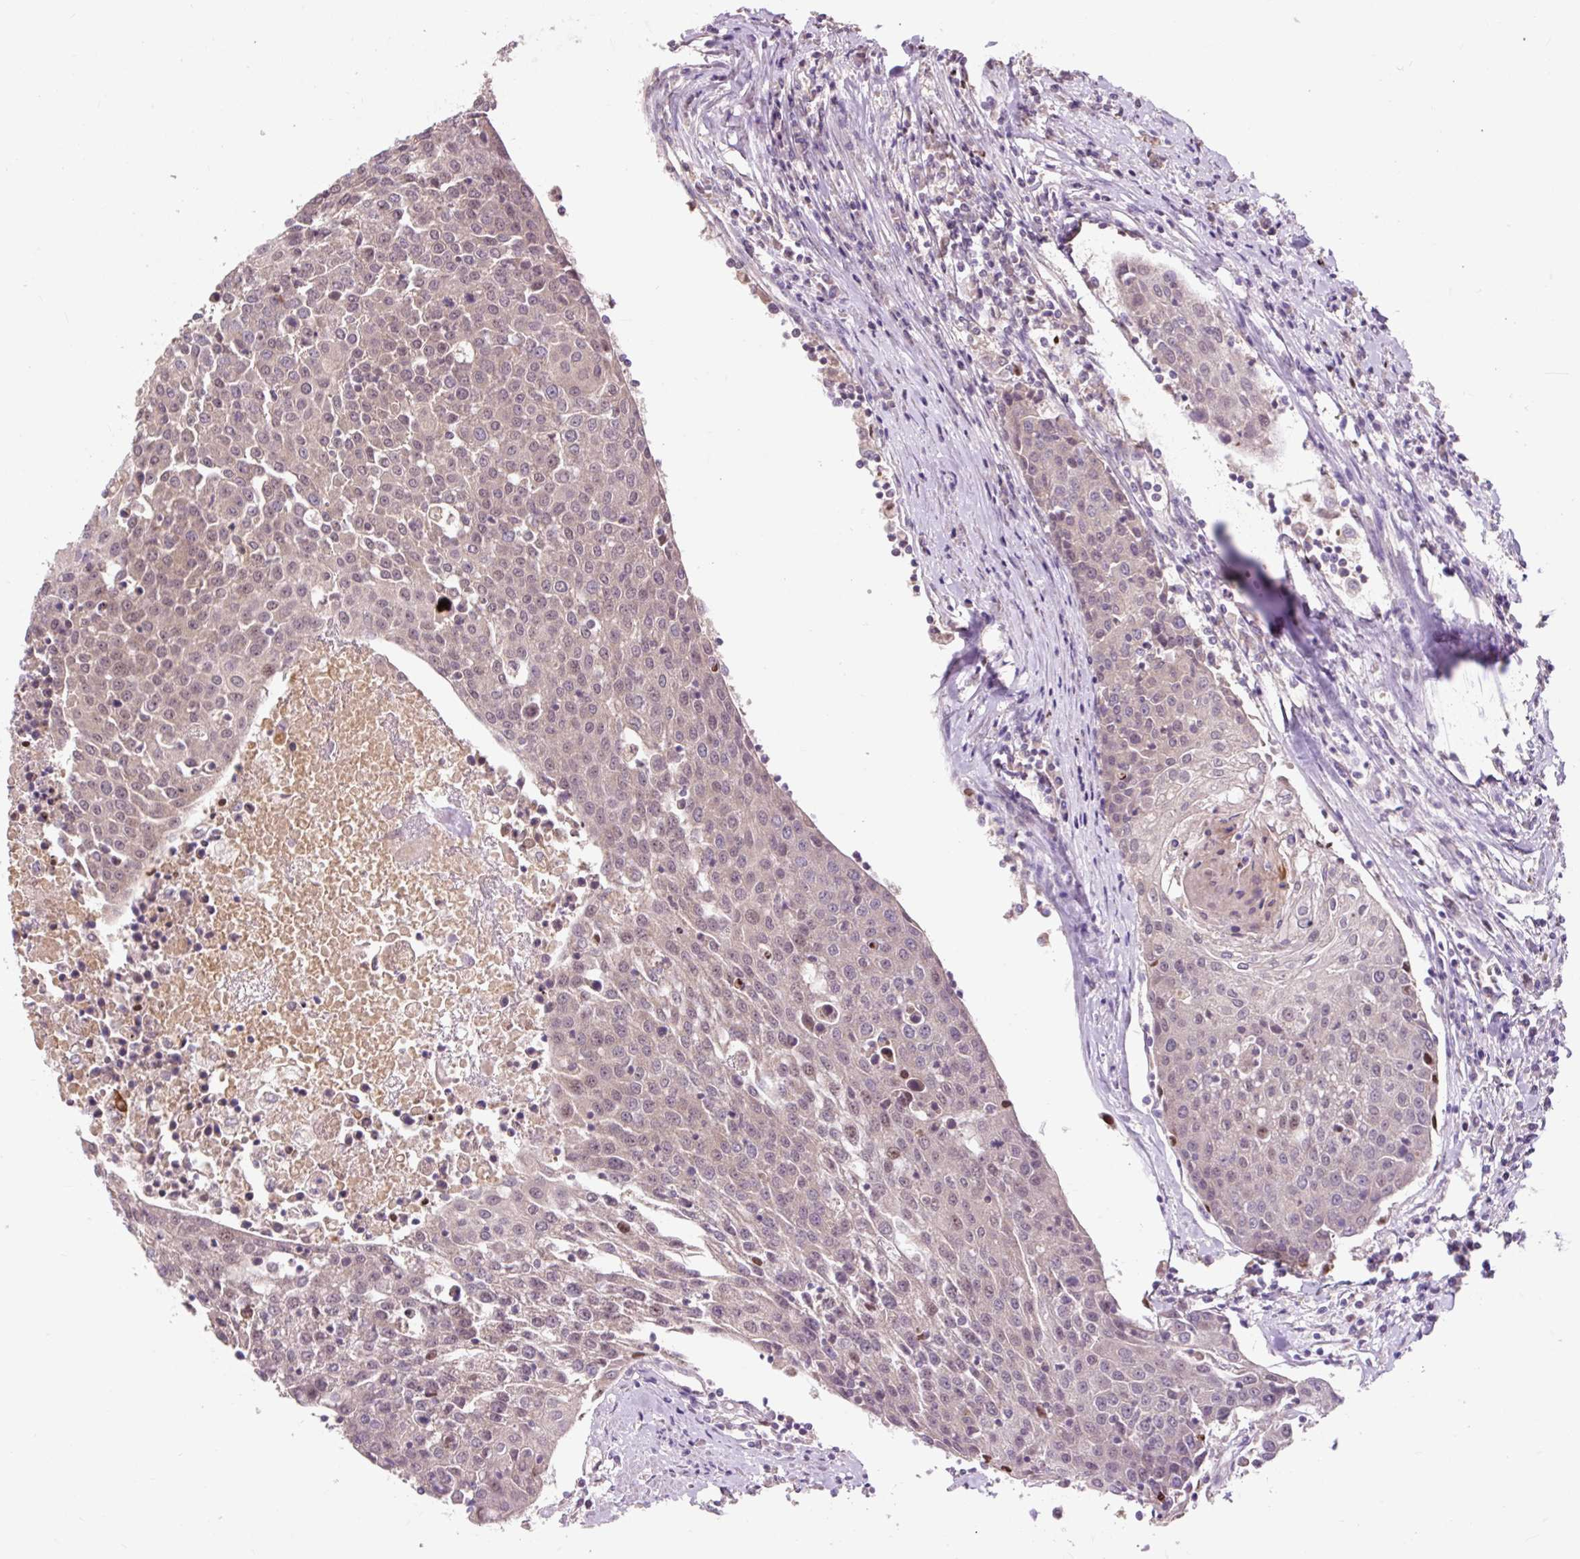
{"staining": {"intensity": "weak", "quantity": "25%-75%", "location": "cytoplasmic/membranous"}, "tissue": "urothelial cancer", "cell_type": "Tumor cells", "image_type": "cancer", "snomed": [{"axis": "morphology", "description": "Urothelial carcinoma, High grade"}, {"axis": "topography", "description": "Urinary bladder"}], "caption": "Immunohistochemical staining of urothelial carcinoma (high-grade) reveals low levels of weak cytoplasmic/membranous protein expression in about 25%-75% of tumor cells.", "gene": "MMS19", "patient": {"sex": "female", "age": 85}}